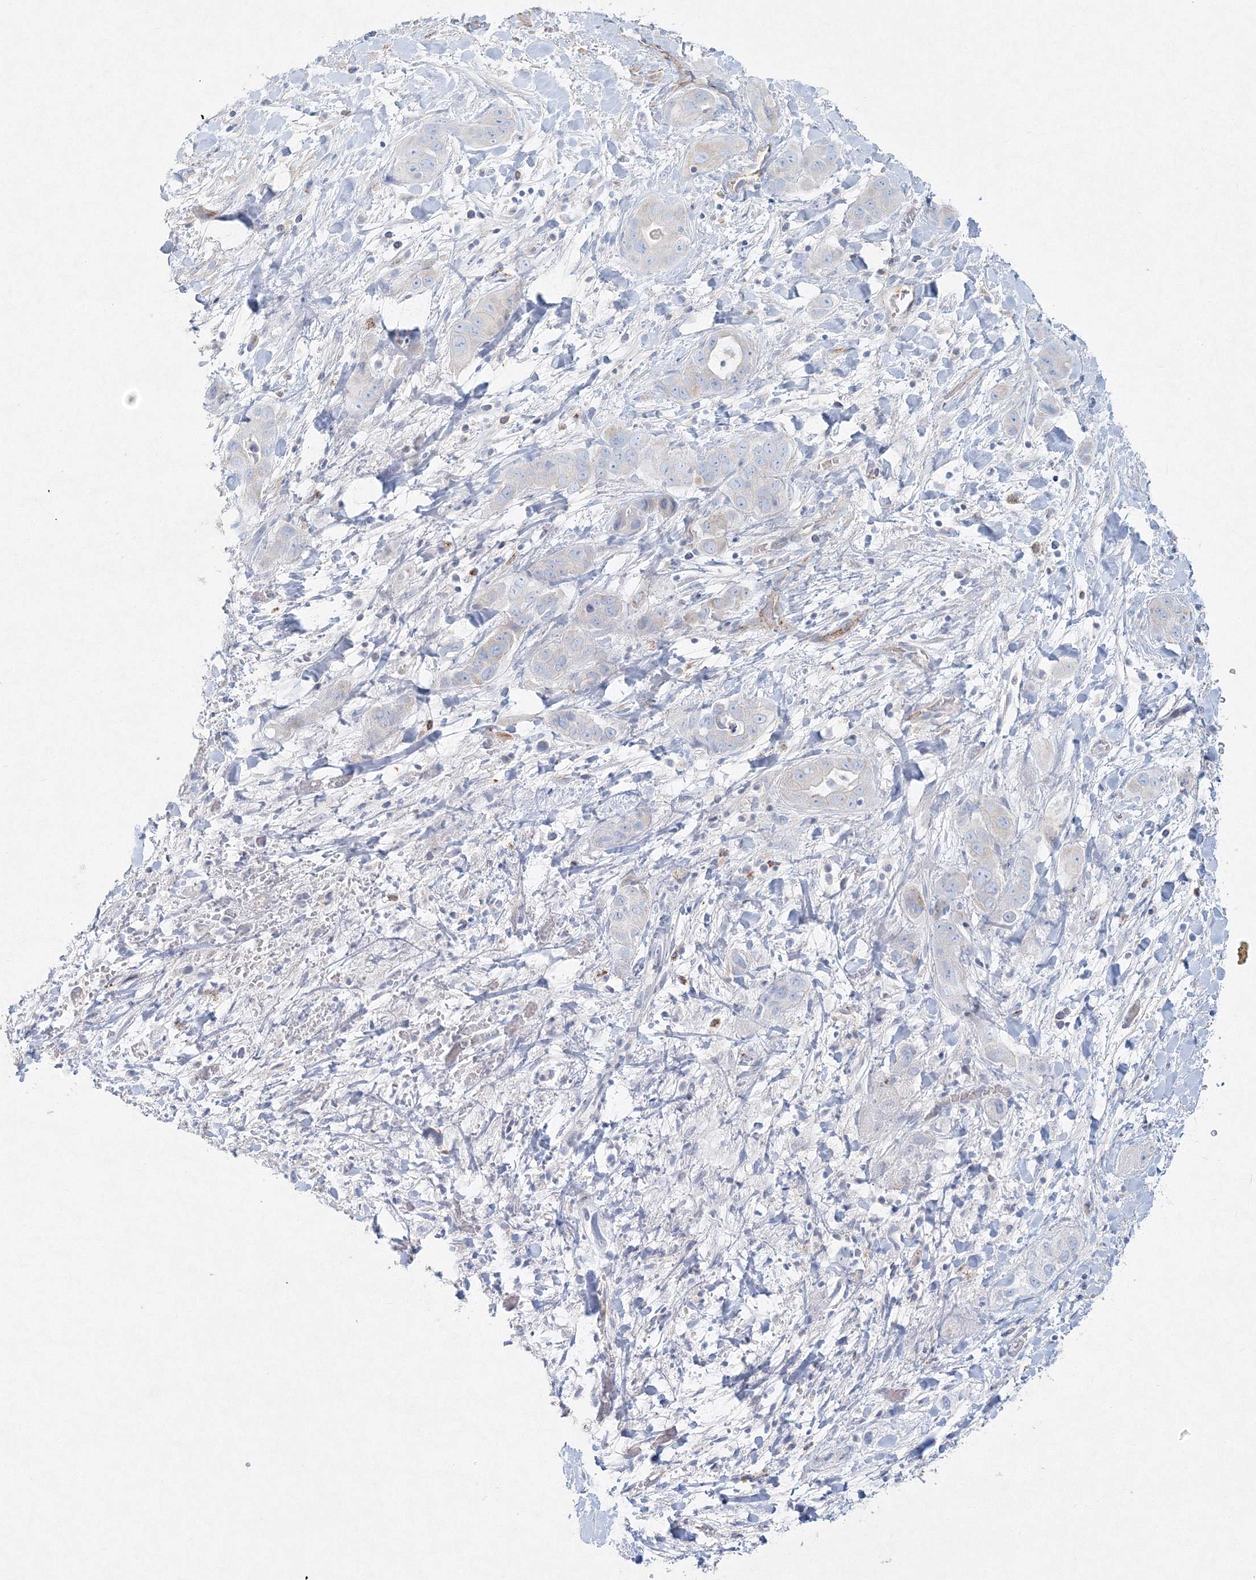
{"staining": {"intensity": "negative", "quantity": "none", "location": "none"}, "tissue": "liver cancer", "cell_type": "Tumor cells", "image_type": "cancer", "snomed": [{"axis": "morphology", "description": "Cholangiocarcinoma"}, {"axis": "topography", "description": "Liver"}], "caption": "This histopathology image is of liver cancer (cholangiocarcinoma) stained with immunohistochemistry (IHC) to label a protein in brown with the nuclei are counter-stained blue. There is no staining in tumor cells.", "gene": "DNAH1", "patient": {"sex": "female", "age": 52}}